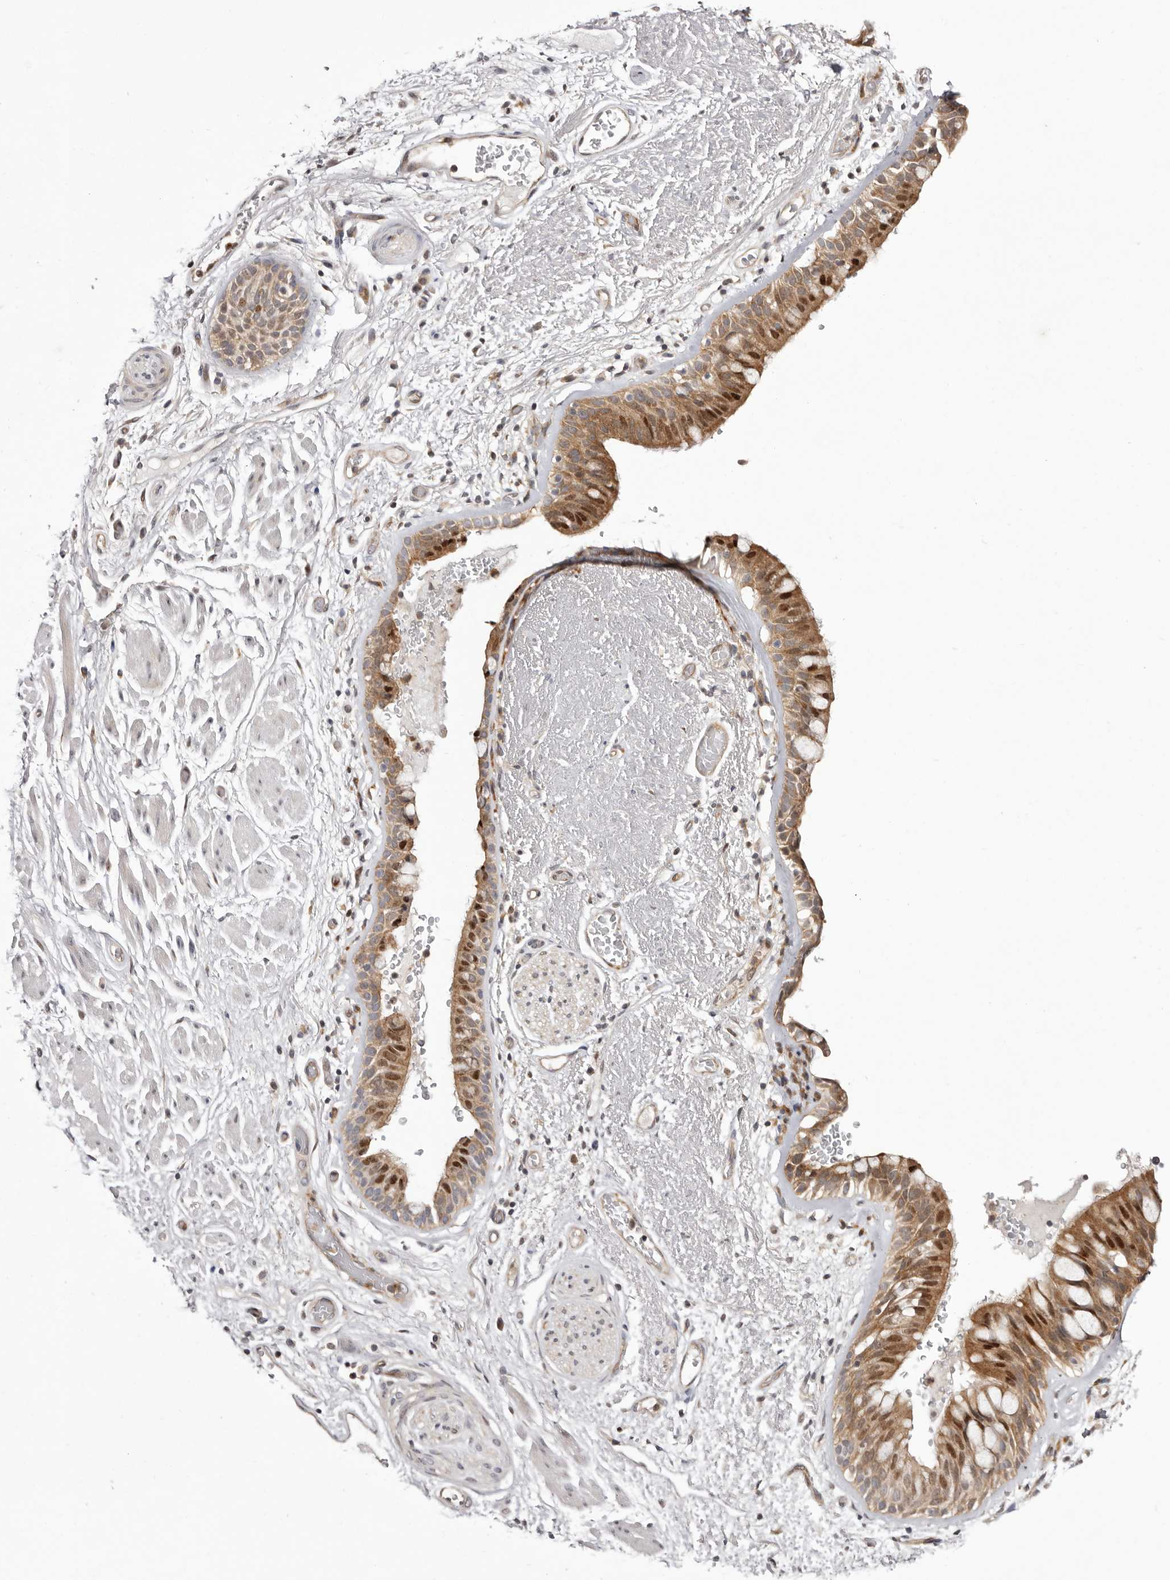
{"staining": {"intensity": "moderate", "quantity": ">75%", "location": "cytoplasmic/membranous,nuclear"}, "tissue": "bronchus", "cell_type": "Respiratory epithelial cells", "image_type": "normal", "snomed": [{"axis": "morphology", "description": "Normal tissue, NOS"}, {"axis": "morphology", "description": "Squamous cell carcinoma, NOS"}, {"axis": "topography", "description": "Lymph node"}, {"axis": "topography", "description": "Bronchus"}, {"axis": "topography", "description": "Lung"}], "caption": "Protein staining of benign bronchus exhibits moderate cytoplasmic/membranous,nuclear positivity in approximately >75% of respiratory epithelial cells. (DAB = brown stain, brightfield microscopy at high magnification).", "gene": "GLRX3", "patient": {"sex": "male", "age": 66}}